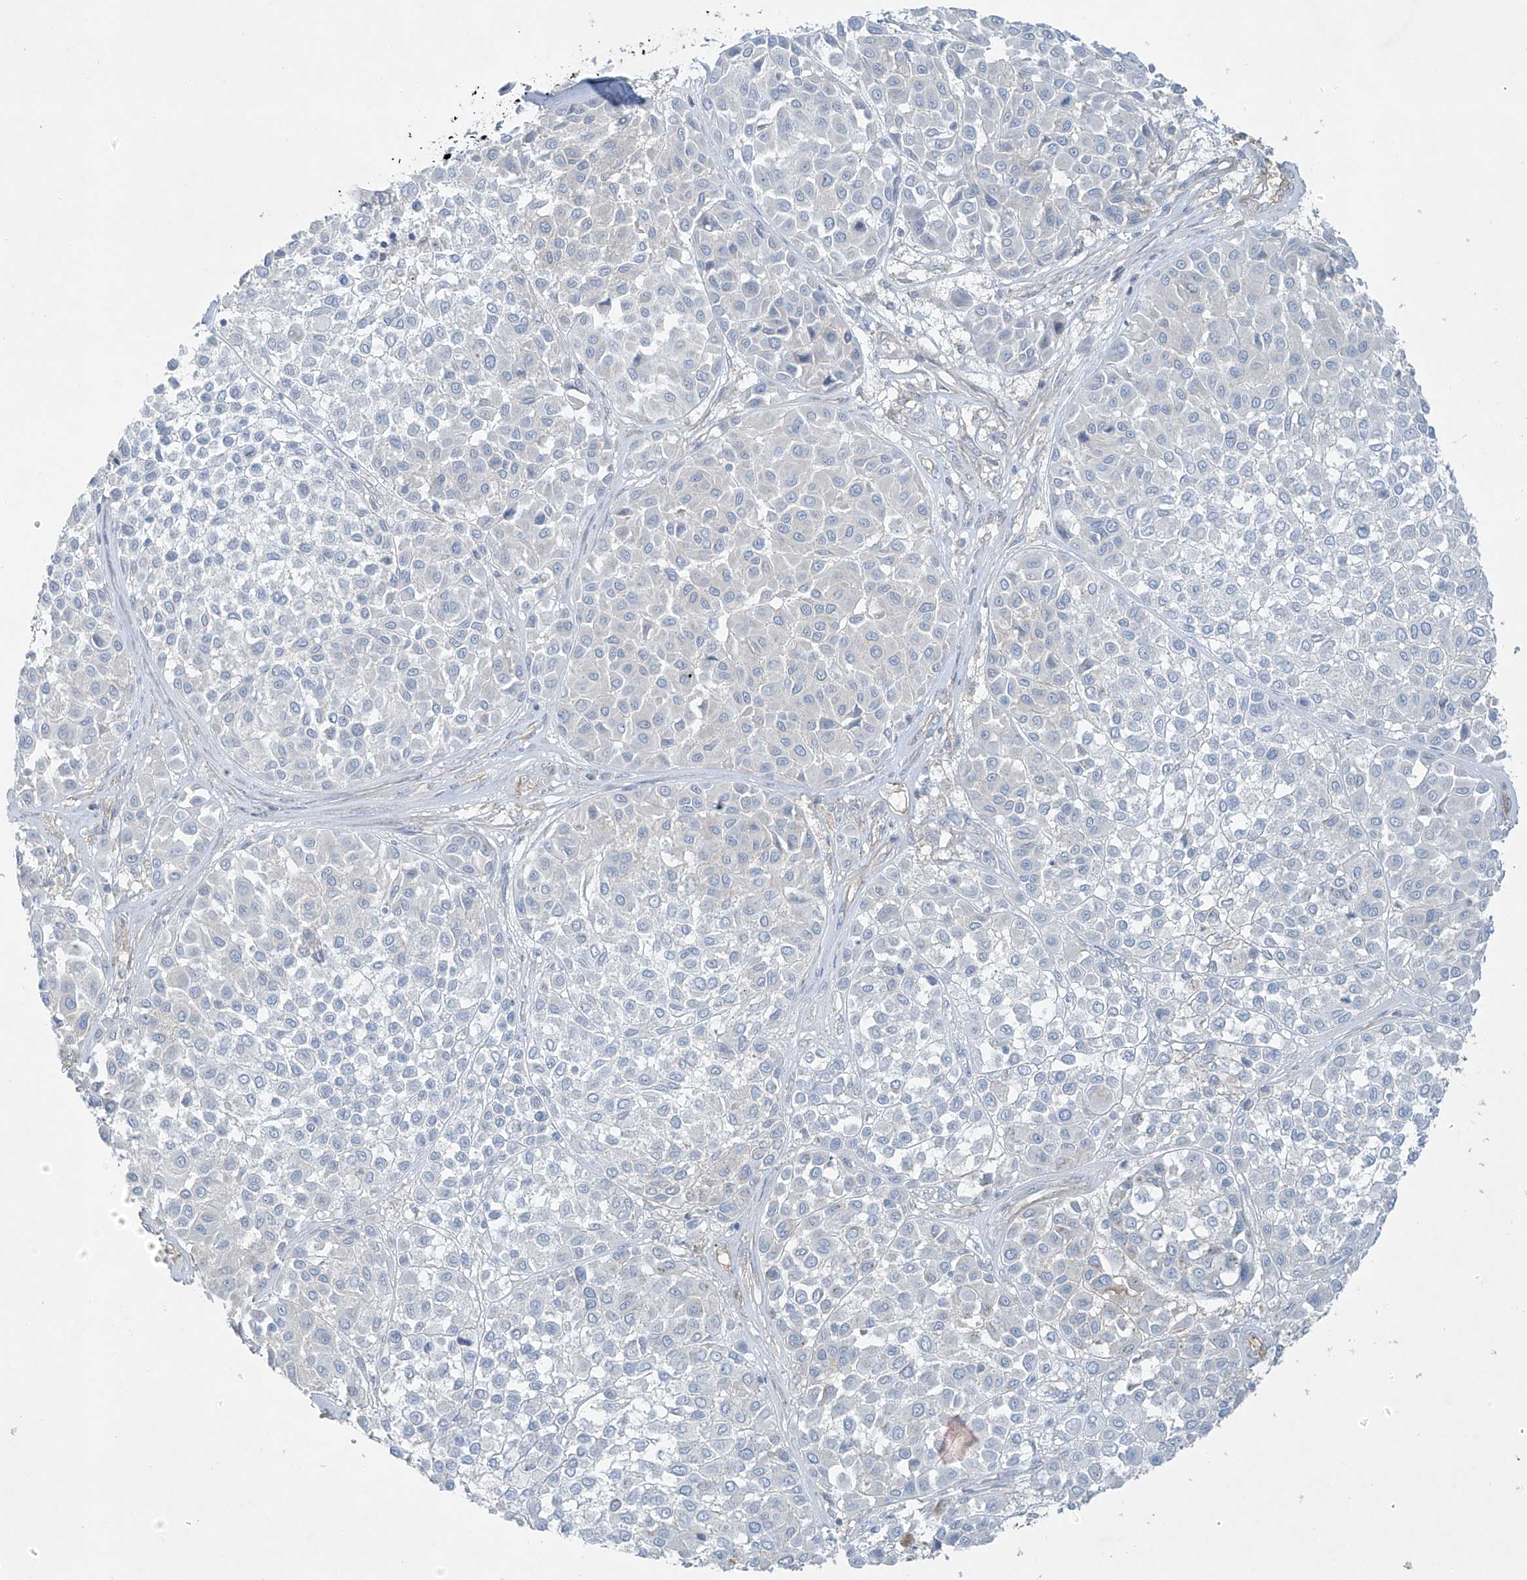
{"staining": {"intensity": "negative", "quantity": "none", "location": "none"}, "tissue": "melanoma", "cell_type": "Tumor cells", "image_type": "cancer", "snomed": [{"axis": "morphology", "description": "Malignant melanoma, Metastatic site"}, {"axis": "topography", "description": "Soft tissue"}], "caption": "The micrograph reveals no staining of tumor cells in malignant melanoma (metastatic site).", "gene": "VAMP5", "patient": {"sex": "male", "age": 41}}